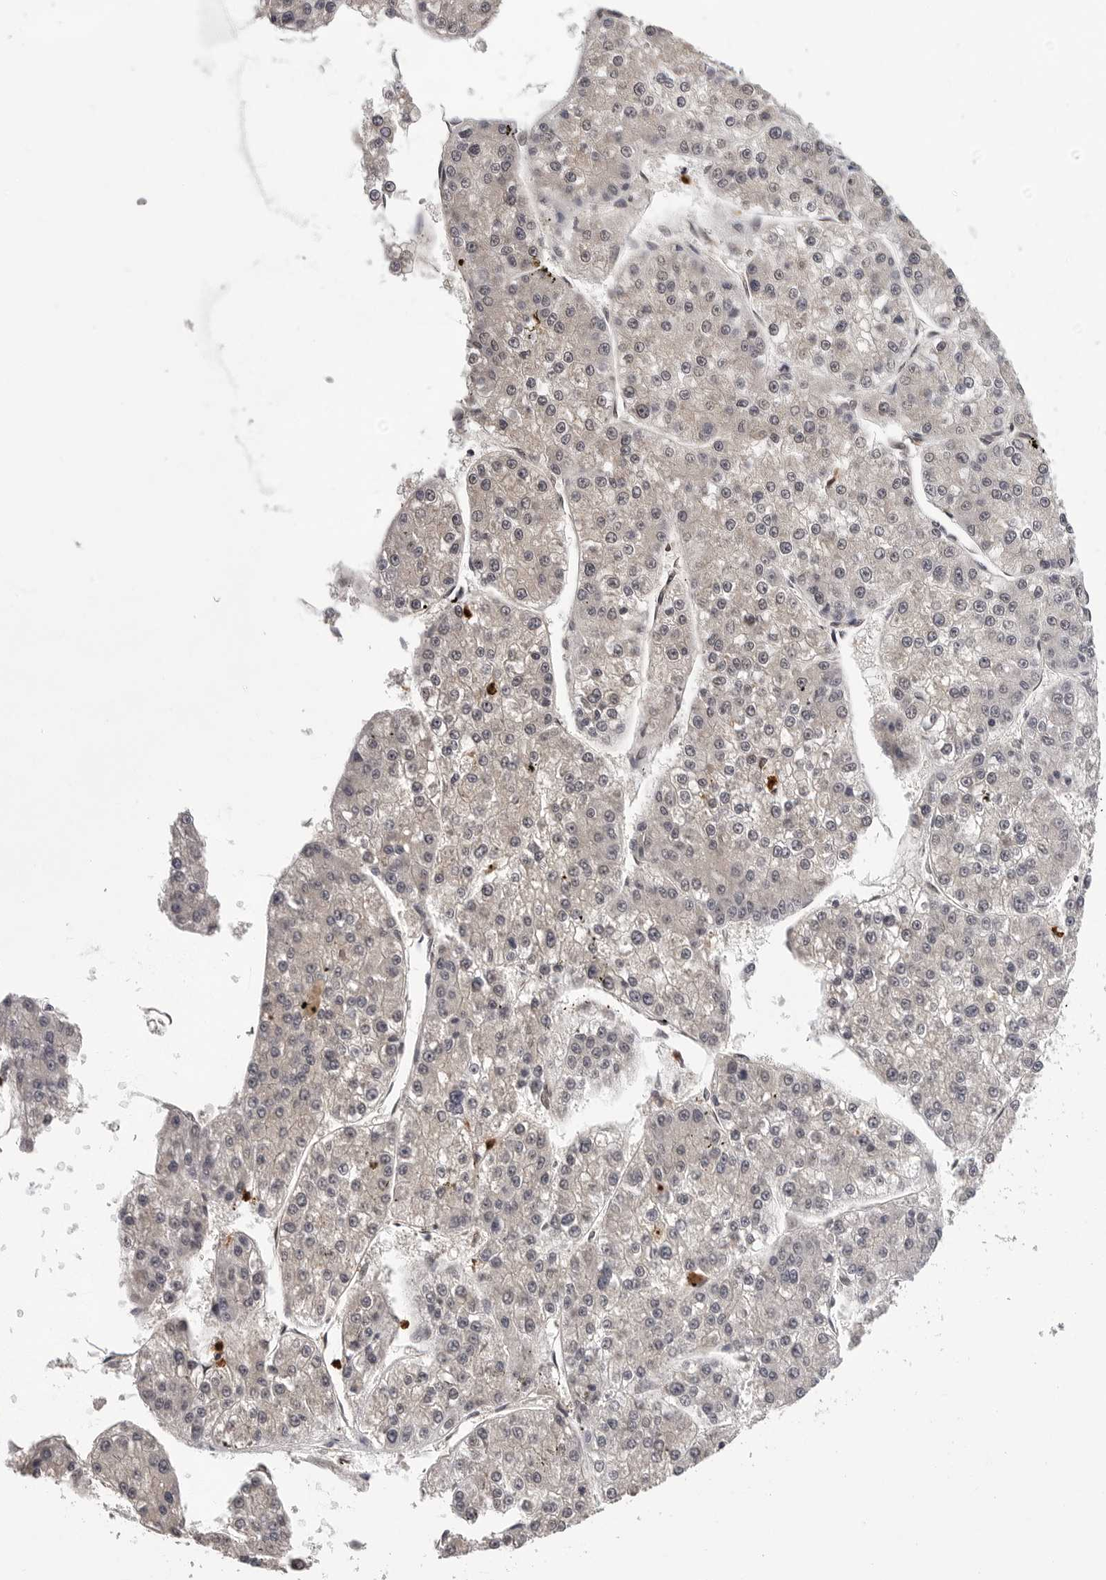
{"staining": {"intensity": "negative", "quantity": "none", "location": "none"}, "tissue": "liver cancer", "cell_type": "Tumor cells", "image_type": "cancer", "snomed": [{"axis": "morphology", "description": "Carcinoma, Hepatocellular, NOS"}, {"axis": "topography", "description": "Liver"}], "caption": "Protein analysis of hepatocellular carcinoma (liver) displays no significant expression in tumor cells.", "gene": "TRMT13", "patient": {"sex": "female", "age": 73}}